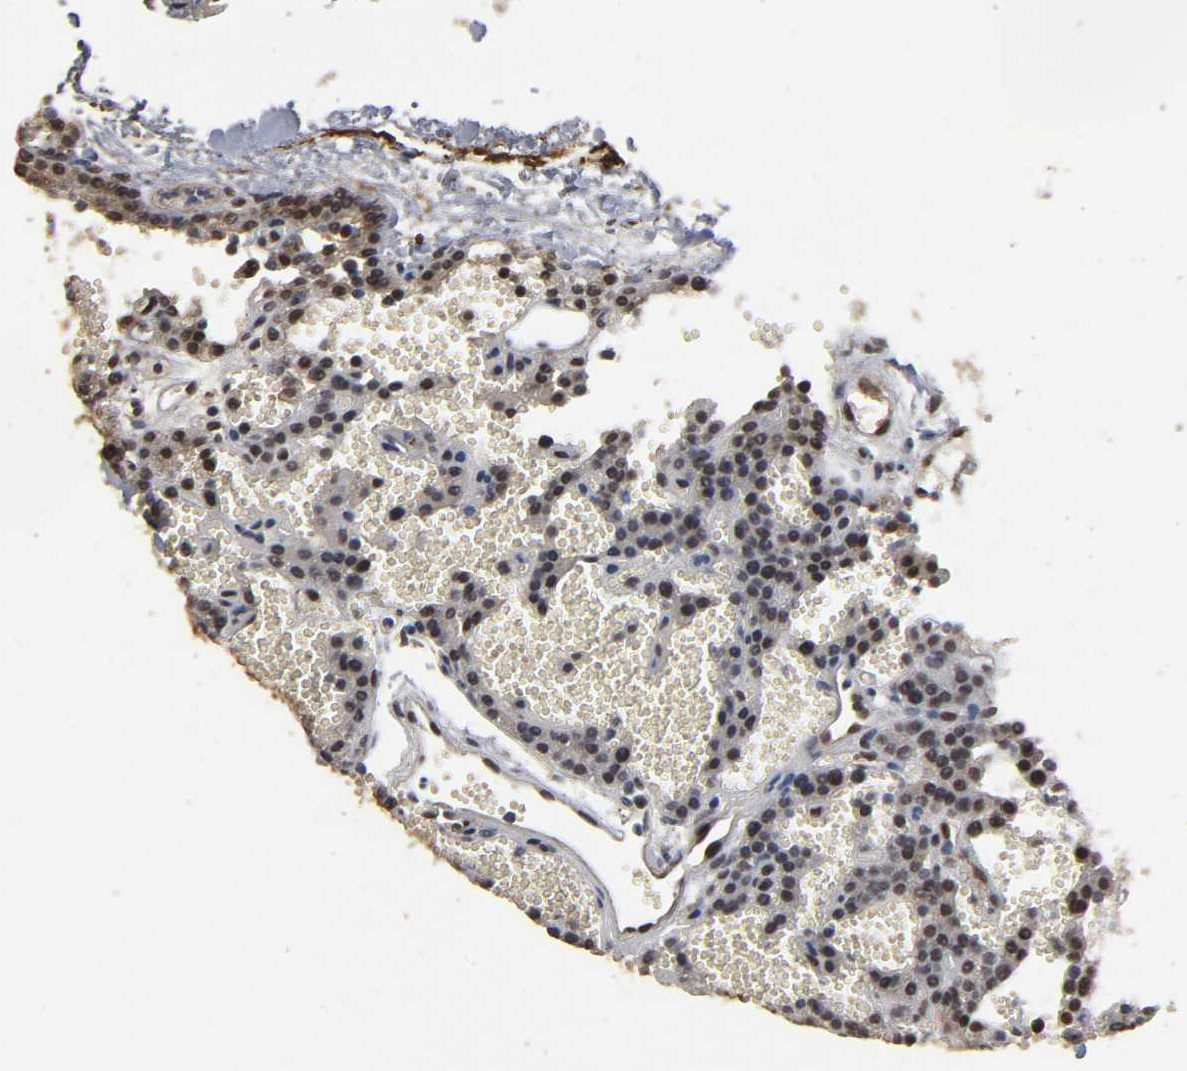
{"staining": {"intensity": "moderate", "quantity": "25%-75%", "location": "cytoplasmic/membranous,nuclear"}, "tissue": "parathyroid gland", "cell_type": "Glandular cells", "image_type": "normal", "snomed": [{"axis": "morphology", "description": "Normal tissue, NOS"}, {"axis": "topography", "description": "Parathyroid gland"}], "caption": "Immunohistochemical staining of unremarkable parathyroid gland displays 25%-75% levels of moderate cytoplasmic/membranous,nuclear protein expression in approximately 25%-75% of glandular cells. (DAB (3,3'-diaminobenzidine) IHC with brightfield microscopy, high magnification).", "gene": "AHNAK2", "patient": {"sex": "male", "age": 25}}